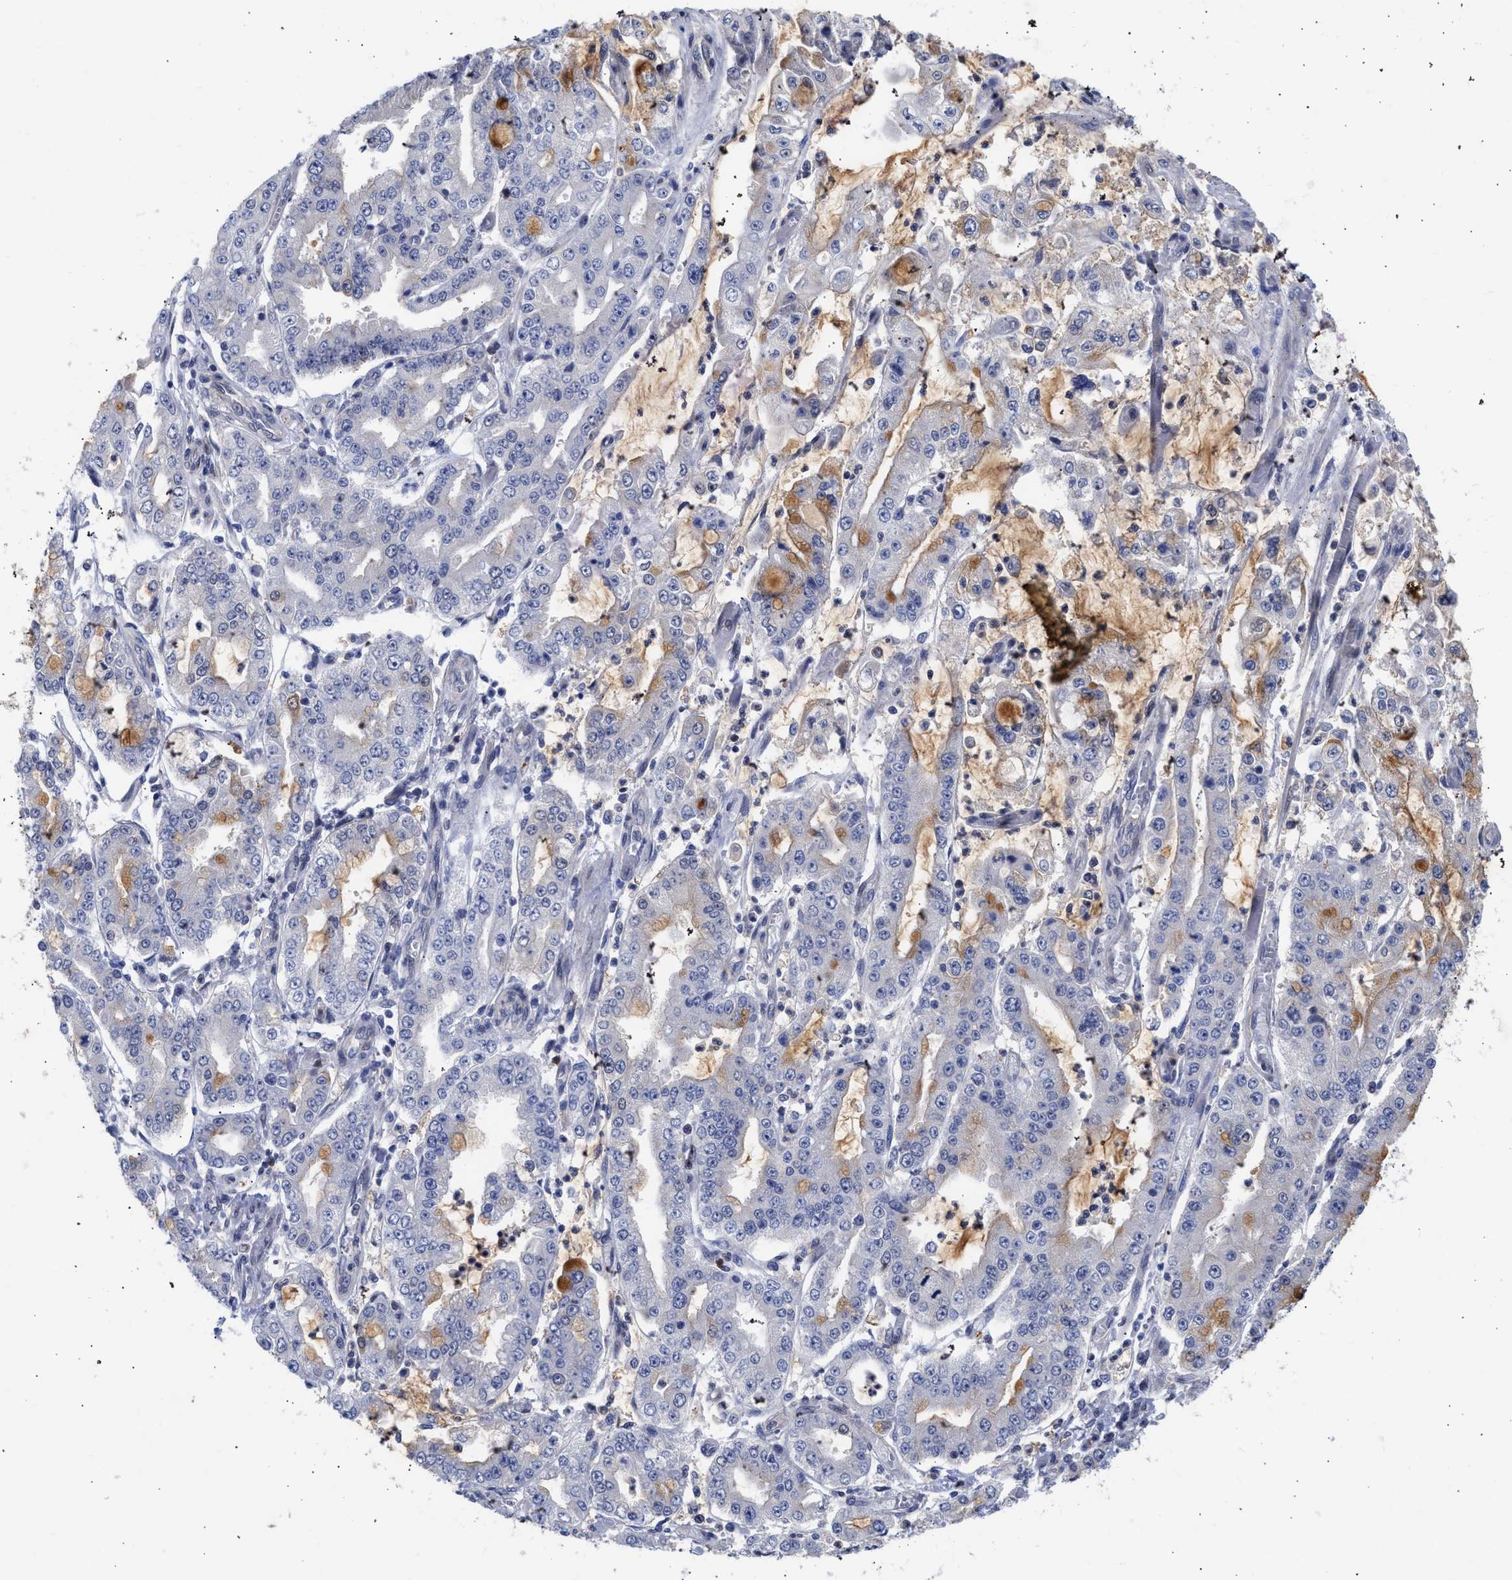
{"staining": {"intensity": "moderate", "quantity": "<25%", "location": "cytoplasmic/membranous"}, "tissue": "stomach cancer", "cell_type": "Tumor cells", "image_type": "cancer", "snomed": [{"axis": "morphology", "description": "Adenocarcinoma, NOS"}, {"axis": "topography", "description": "Stomach"}], "caption": "IHC (DAB) staining of stomach cancer demonstrates moderate cytoplasmic/membranous protein positivity in about <25% of tumor cells.", "gene": "THRA", "patient": {"sex": "male", "age": 76}}